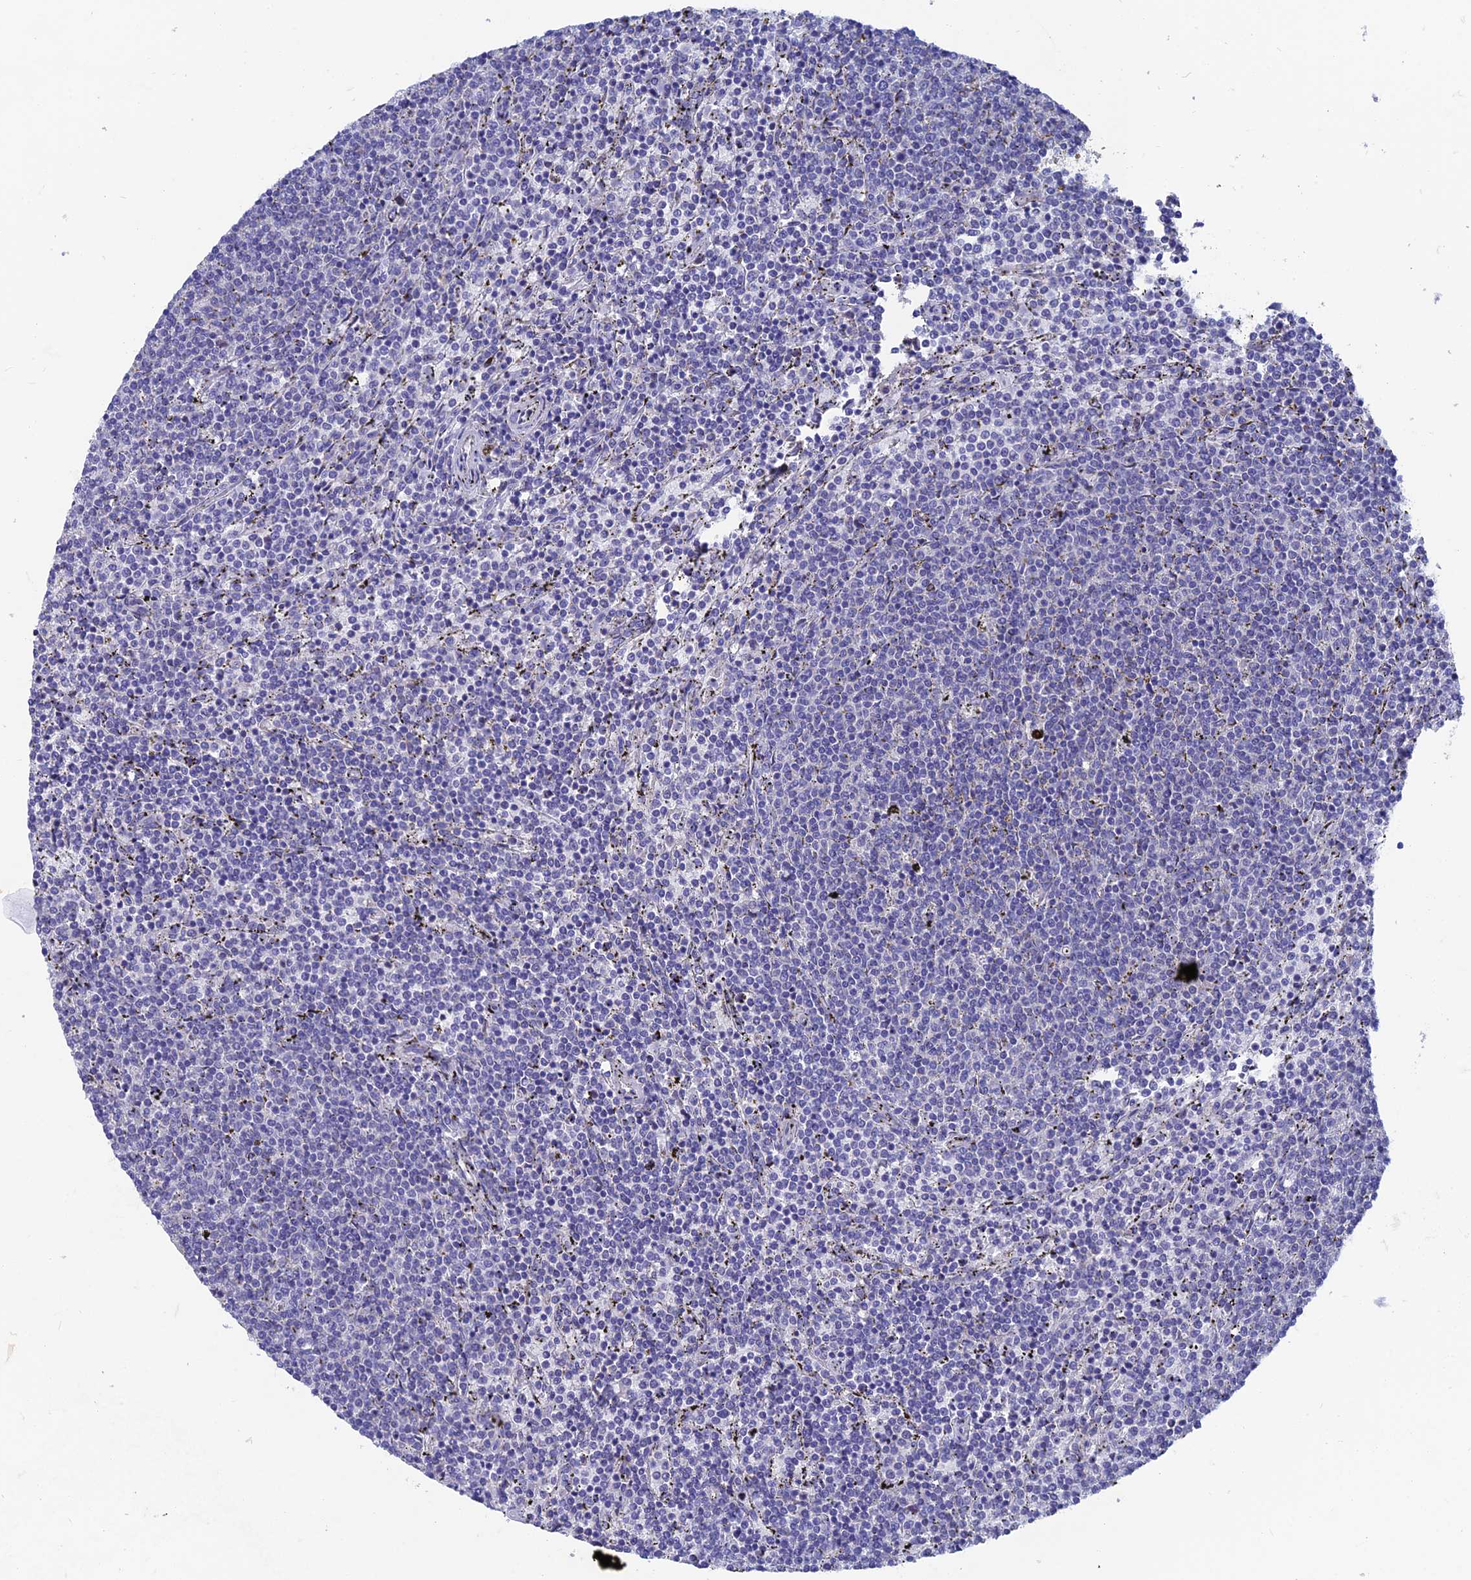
{"staining": {"intensity": "negative", "quantity": "none", "location": "none"}, "tissue": "lymphoma", "cell_type": "Tumor cells", "image_type": "cancer", "snomed": [{"axis": "morphology", "description": "Malignant lymphoma, non-Hodgkin's type, Low grade"}, {"axis": "topography", "description": "Spleen"}], "caption": "This is an immunohistochemistry (IHC) photomicrograph of human low-grade malignant lymphoma, non-Hodgkin's type. There is no staining in tumor cells.", "gene": "AK4", "patient": {"sex": "female", "age": 50}}